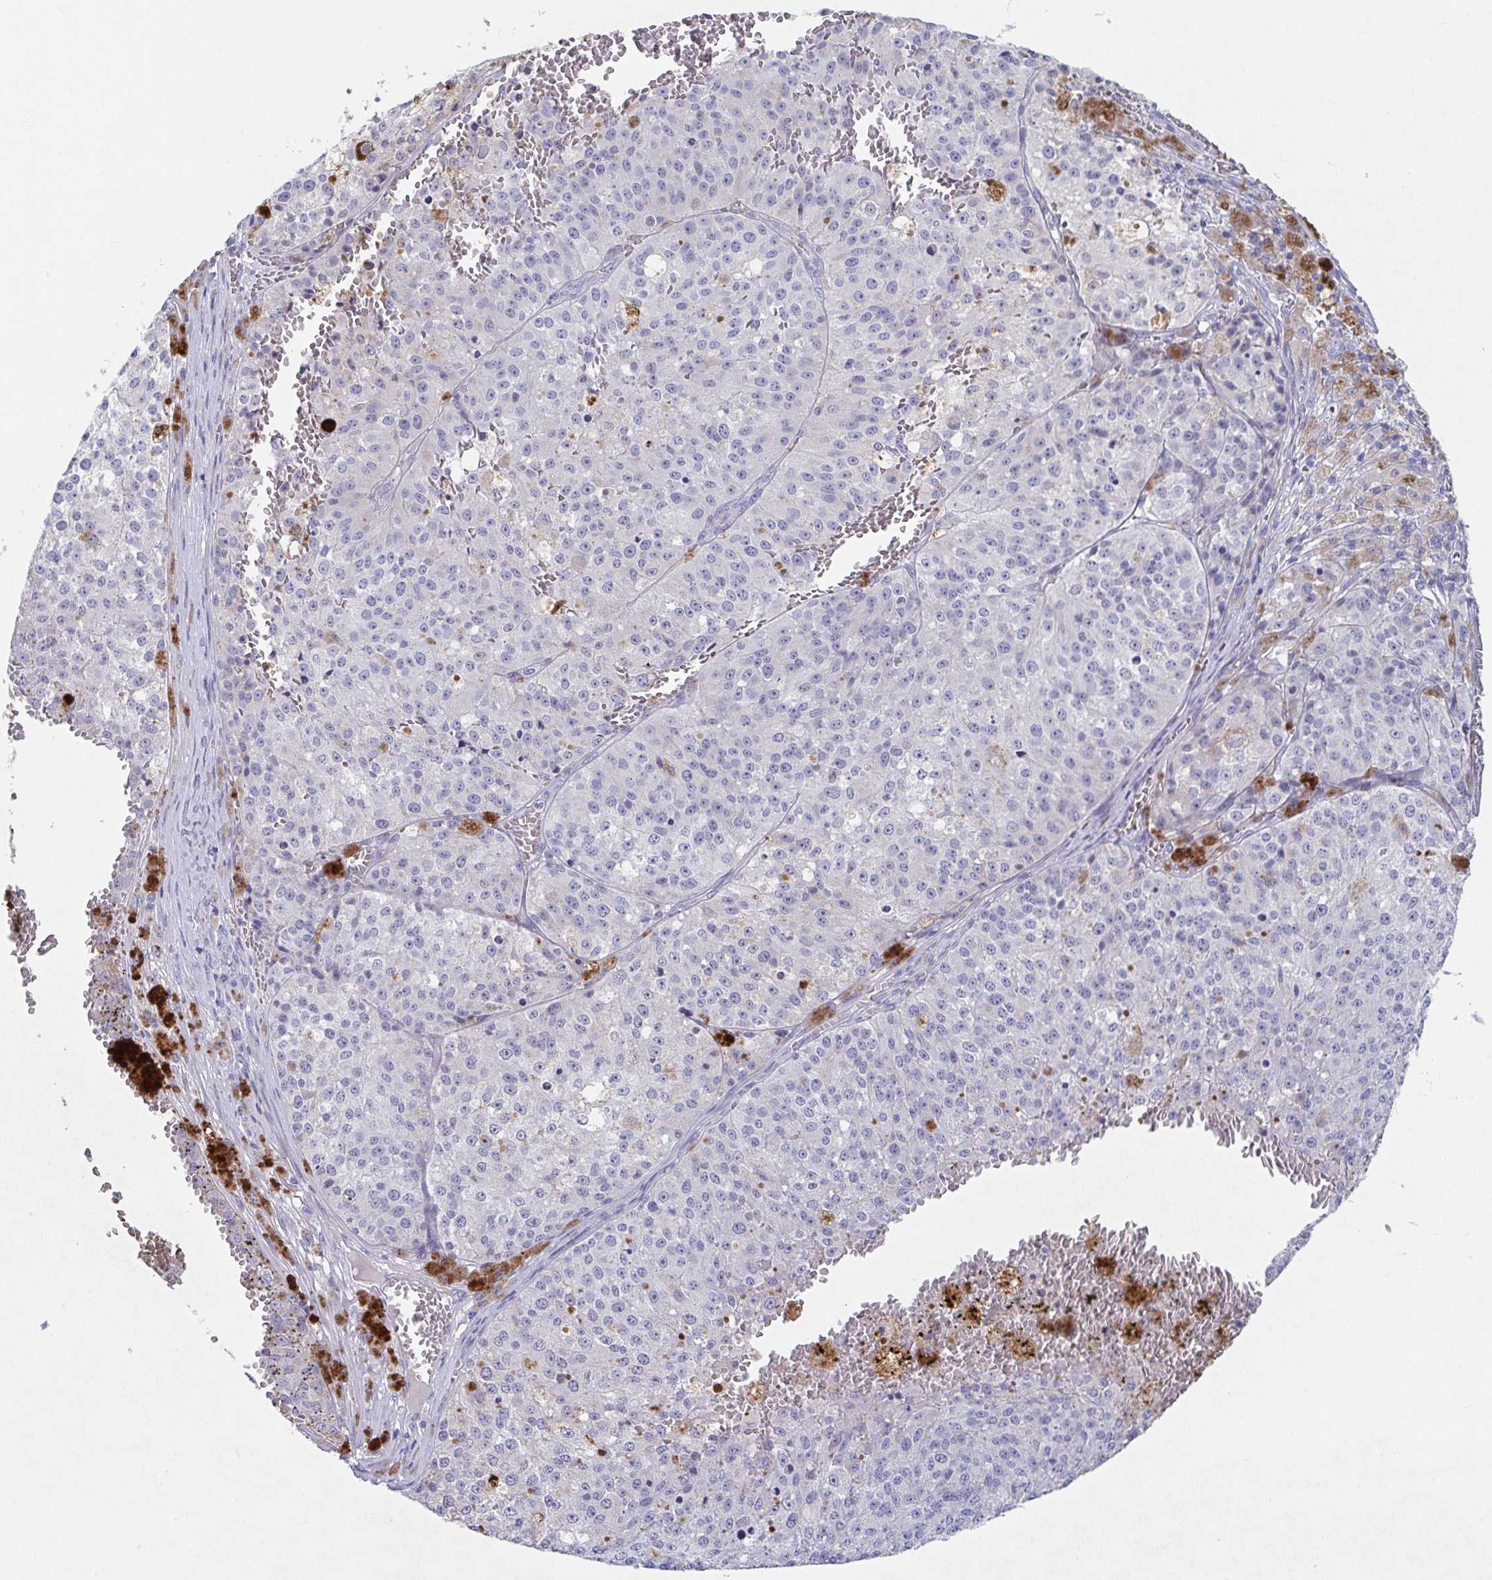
{"staining": {"intensity": "negative", "quantity": "none", "location": "none"}, "tissue": "melanoma", "cell_type": "Tumor cells", "image_type": "cancer", "snomed": [{"axis": "morphology", "description": "Malignant melanoma, Metastatic site"}, {"axis": "topography", "description": "Lymph node"}], "caption": "Immunohistochemistry (IHC) histopathology image of neoplastic tissue: human malignant melanoma (metastatic site) stained with DAB reveals no significant protein staining in tumor cells. (Brightfield microscopy of DAB (3,3'-diaminobenzidine) immunohistochemistry (IHC) at high magnification).", "gene": "ZNF561", "patient": {"sex": "female", "age": 64}}